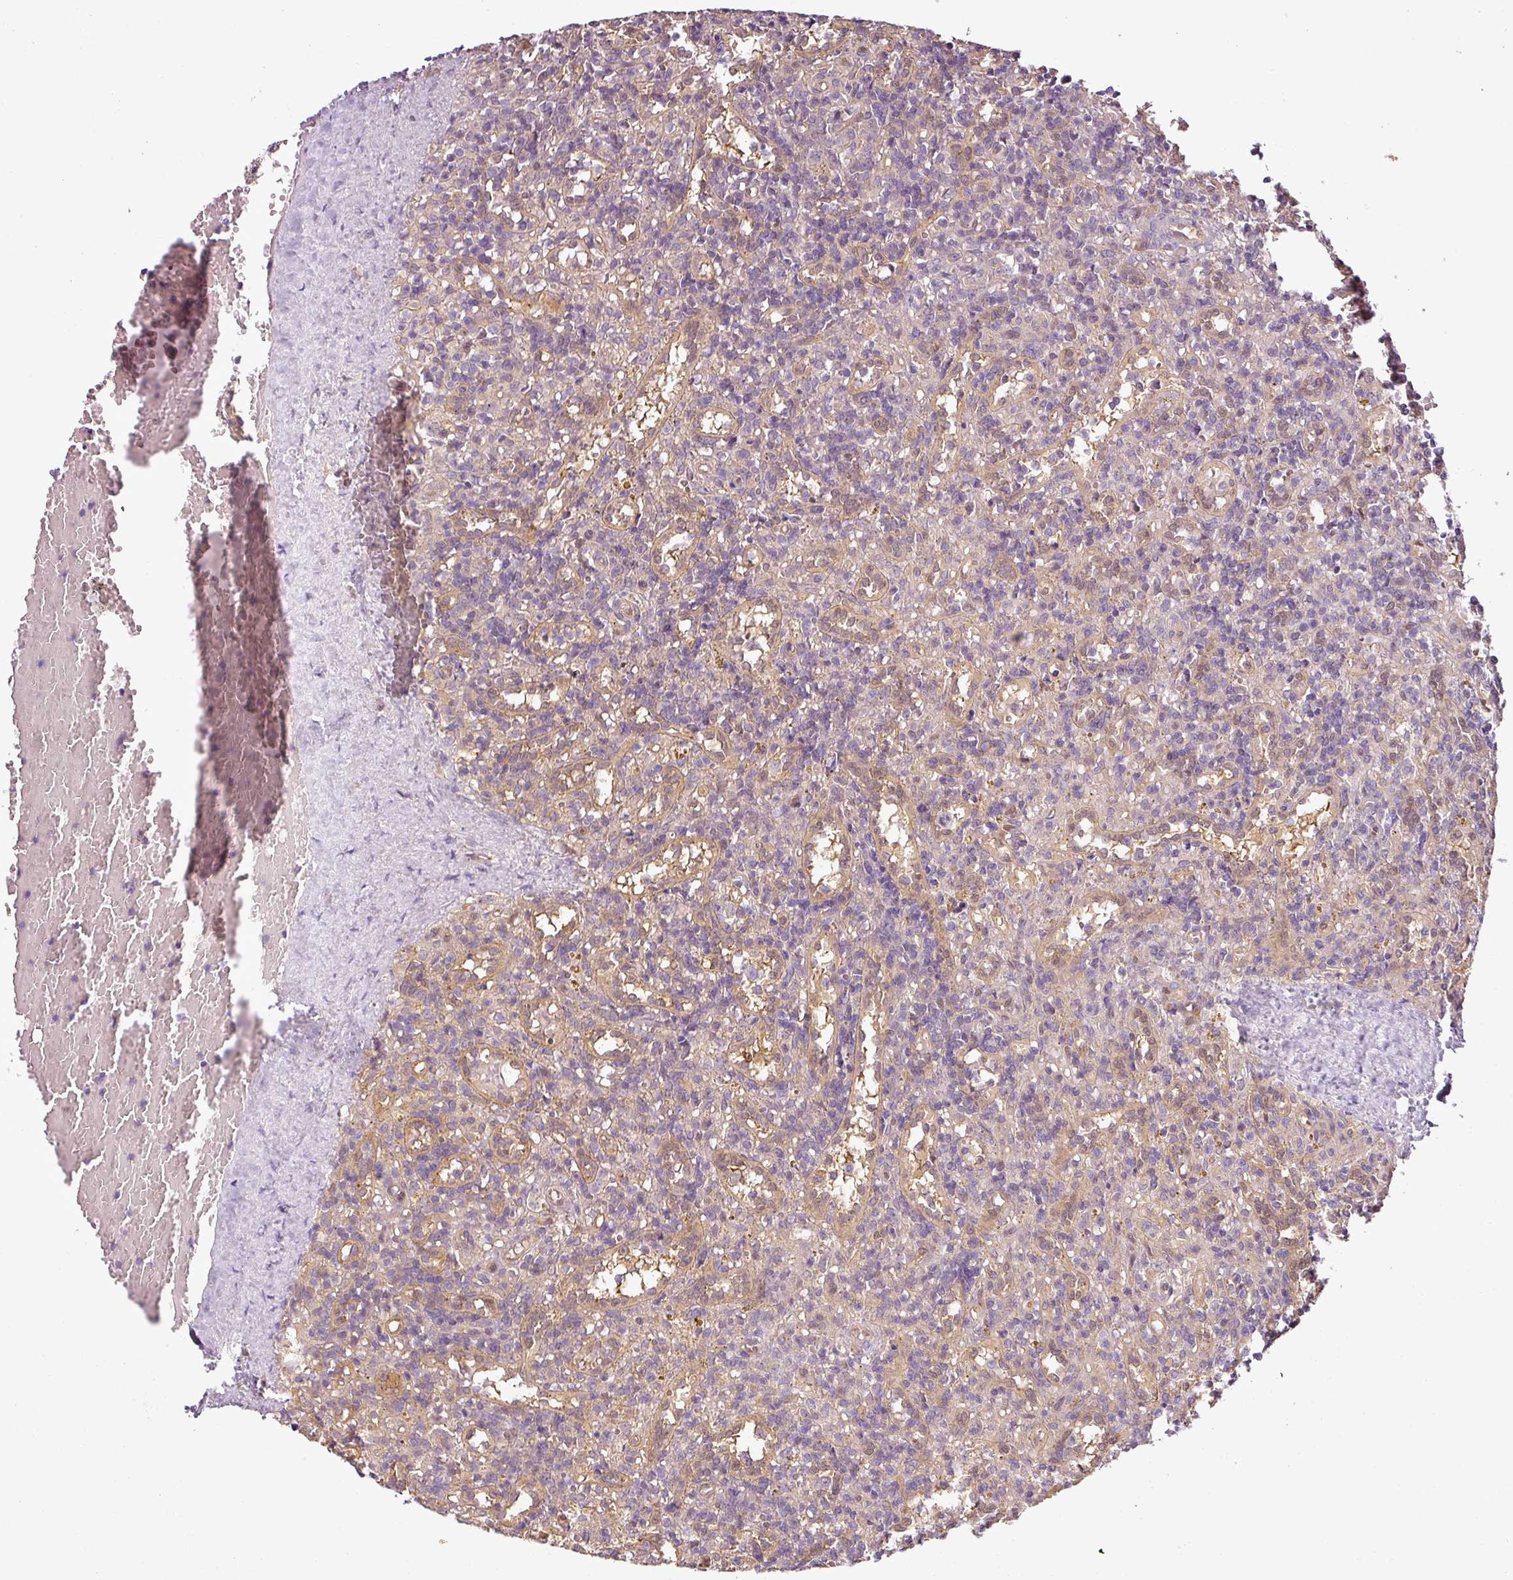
{"staining": {"intensity": "negative", "quantity": "none", "location": "none"}, "tissue": "lymphoma", "cell_type": "Tumor cells", "image_type": "cancer", "snomed": [{"axis": "morphology", "description": "Malignant lymphoma, non-Hodgkin's type, Low grade"}, {"axis": "topography", "description": "Spleen"}], "caption": "Immunohistochemistry (IHC) of human lymphoma demonstrates no positivity in tumor cells.", "gene": "ANKRD18A", "patient": {"sex": "male", "age": 67}}